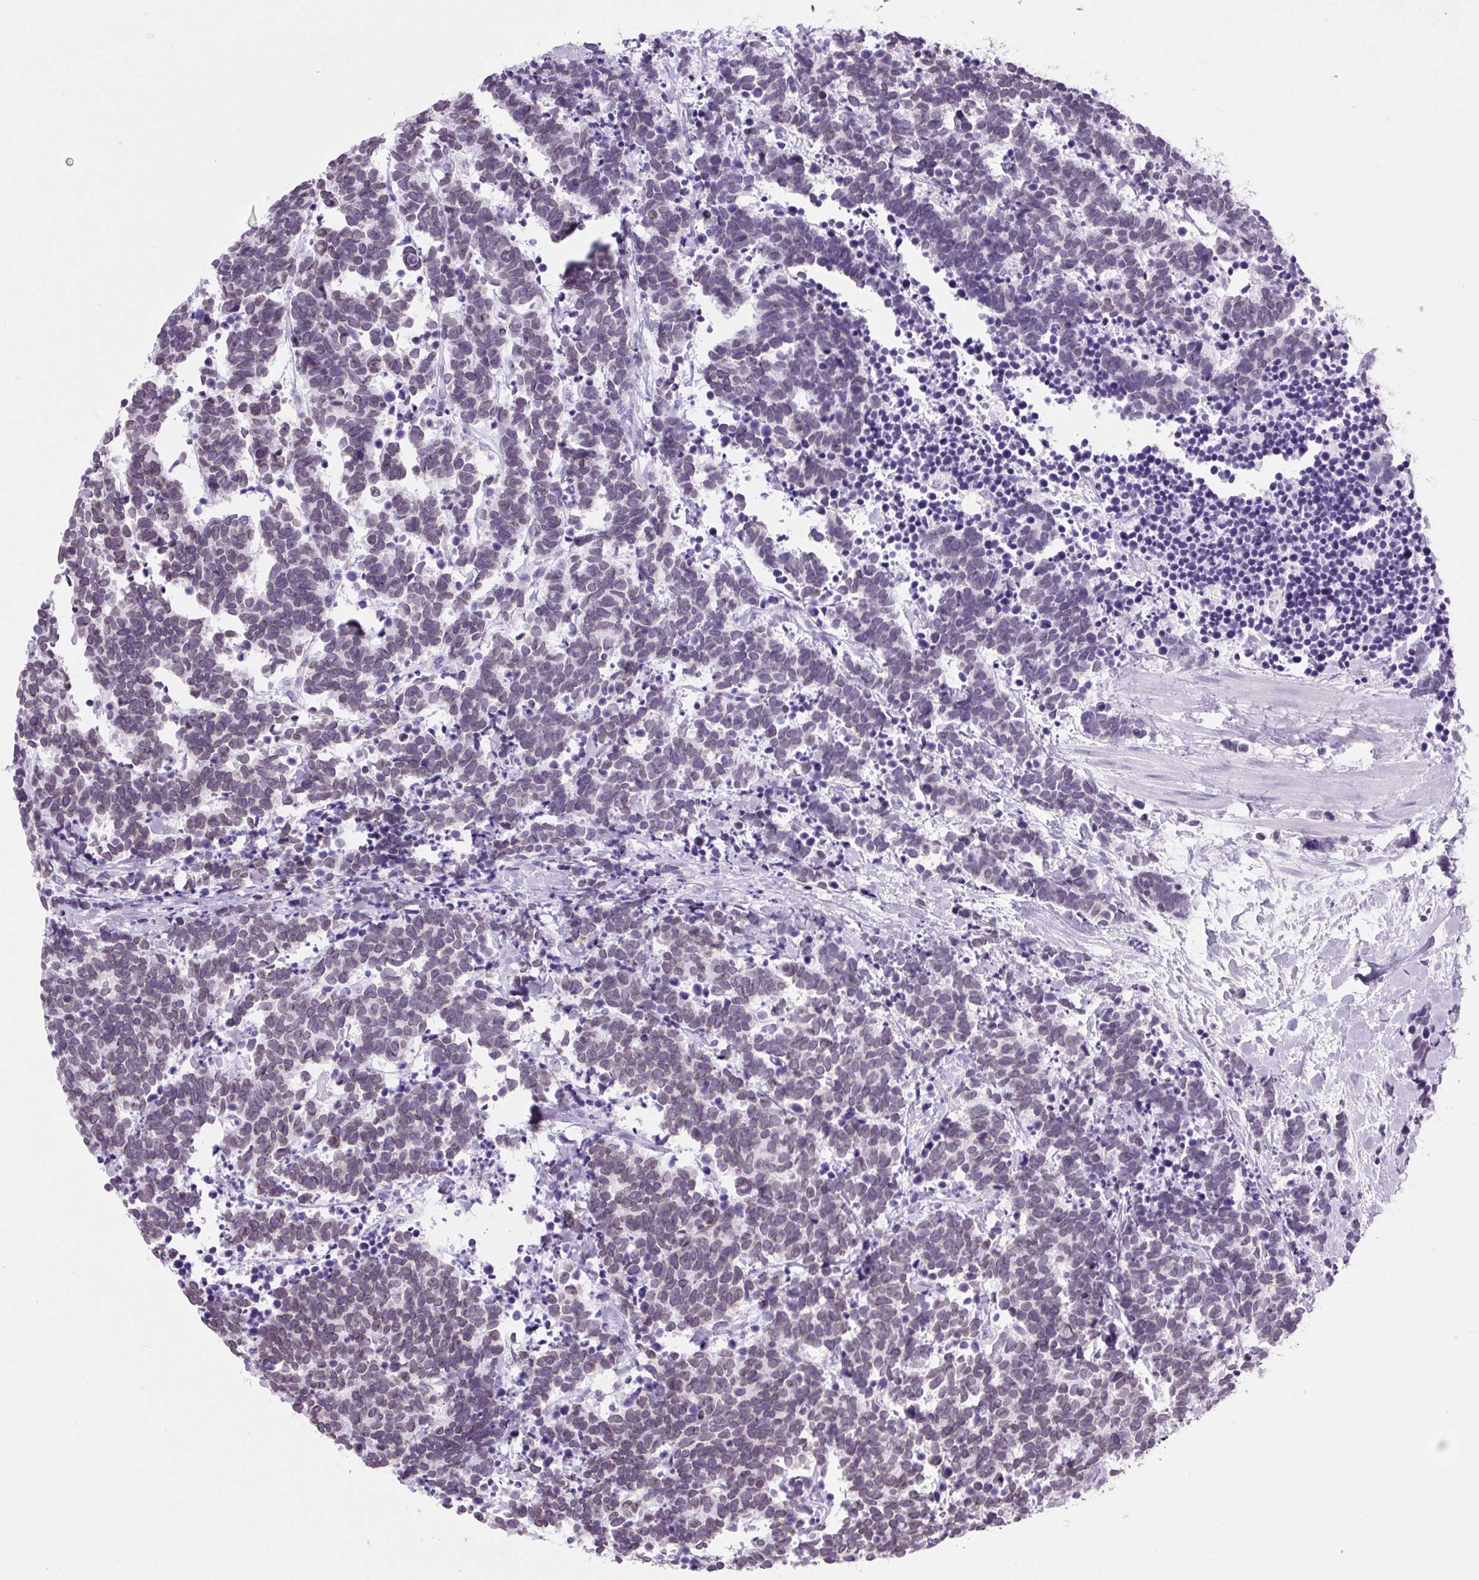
{"staining": {"intensity": "moderate", "quantity": "25%-75%", "location": "cytoplasmic/membranous,nuclear"}, "tissue": "carcinoid", "cell_type": "Tumor cells", "image_type": "cancer", "snomed": [{"axis": "morphology", "description": "Carcinoma, NOS"}, {"axis": "morphology", "description": "Carcinoid, malignant, NOS"}, {"axis": "topography", "description": "Prostate"}], "caption": "Protein analysis of carcinoid tissue shows moderate cytoplasmic/membranous and nuclear staining in about 25%-75% of tumor cells.", "gene": "VPREB1", "patient": {"sex": "male", "age": 57}}